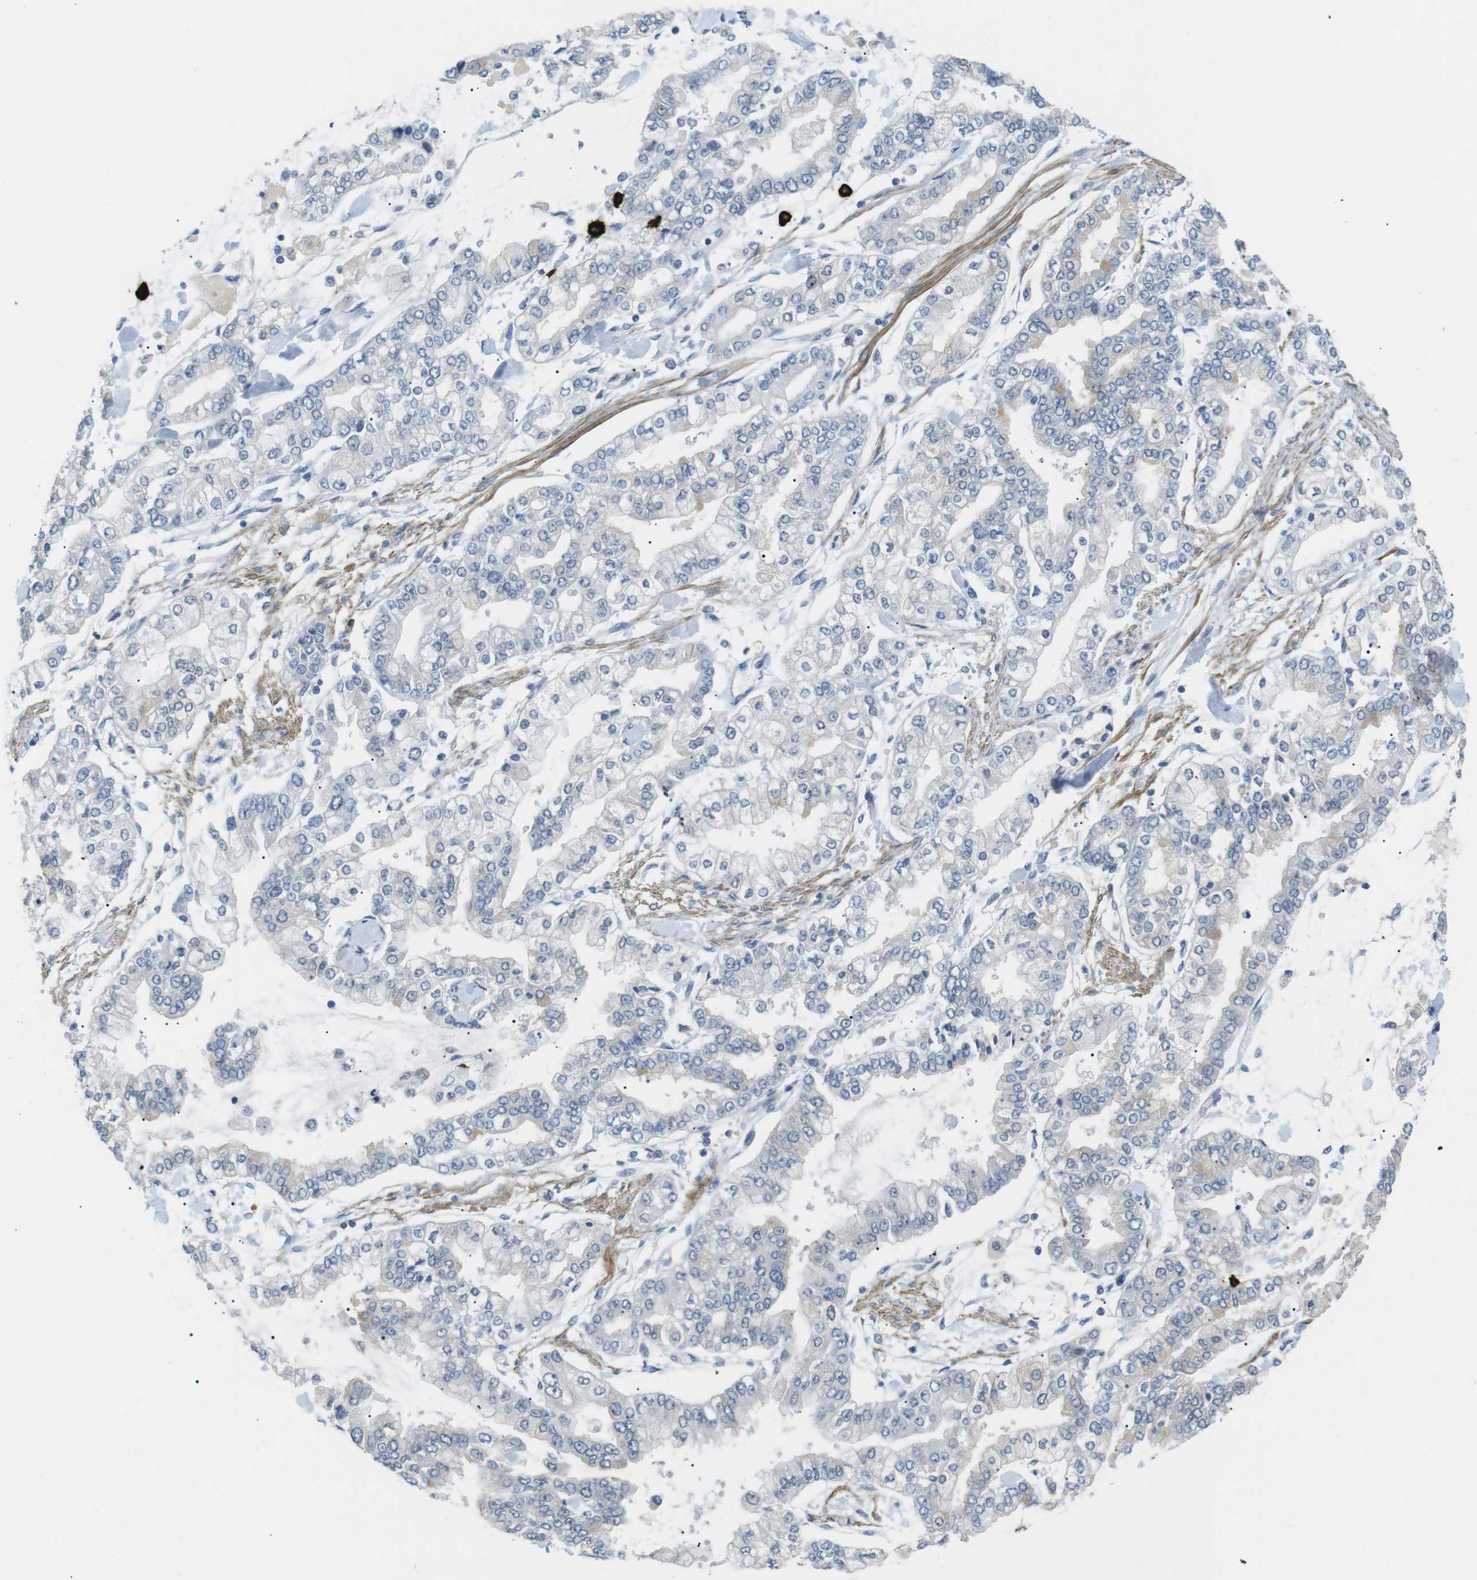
{"staining": {"intensity": "negative", "quantity": "none", "location": "none"}, "tissue": "stomach cancer", "cell_type": "Tumor cells", "image_type": "cancer", "snomed": [{"axis": "morphology", "description": "Normal tissue, NOS"}, {"axis": "morphology", "description": "Adenocarcinoma, NOS"}, {"axis": "topography", "description": "Stomach, upper"}, {"axis": "topography", "description": "Stomach"}], "caption": "This is a image of immunohistochemistry staining of stomach cancer (adenocarcinoma), which shows no expression in tumor cells.", "gene": "GZMM", "patient": {"sex": "male", "age": 76}}